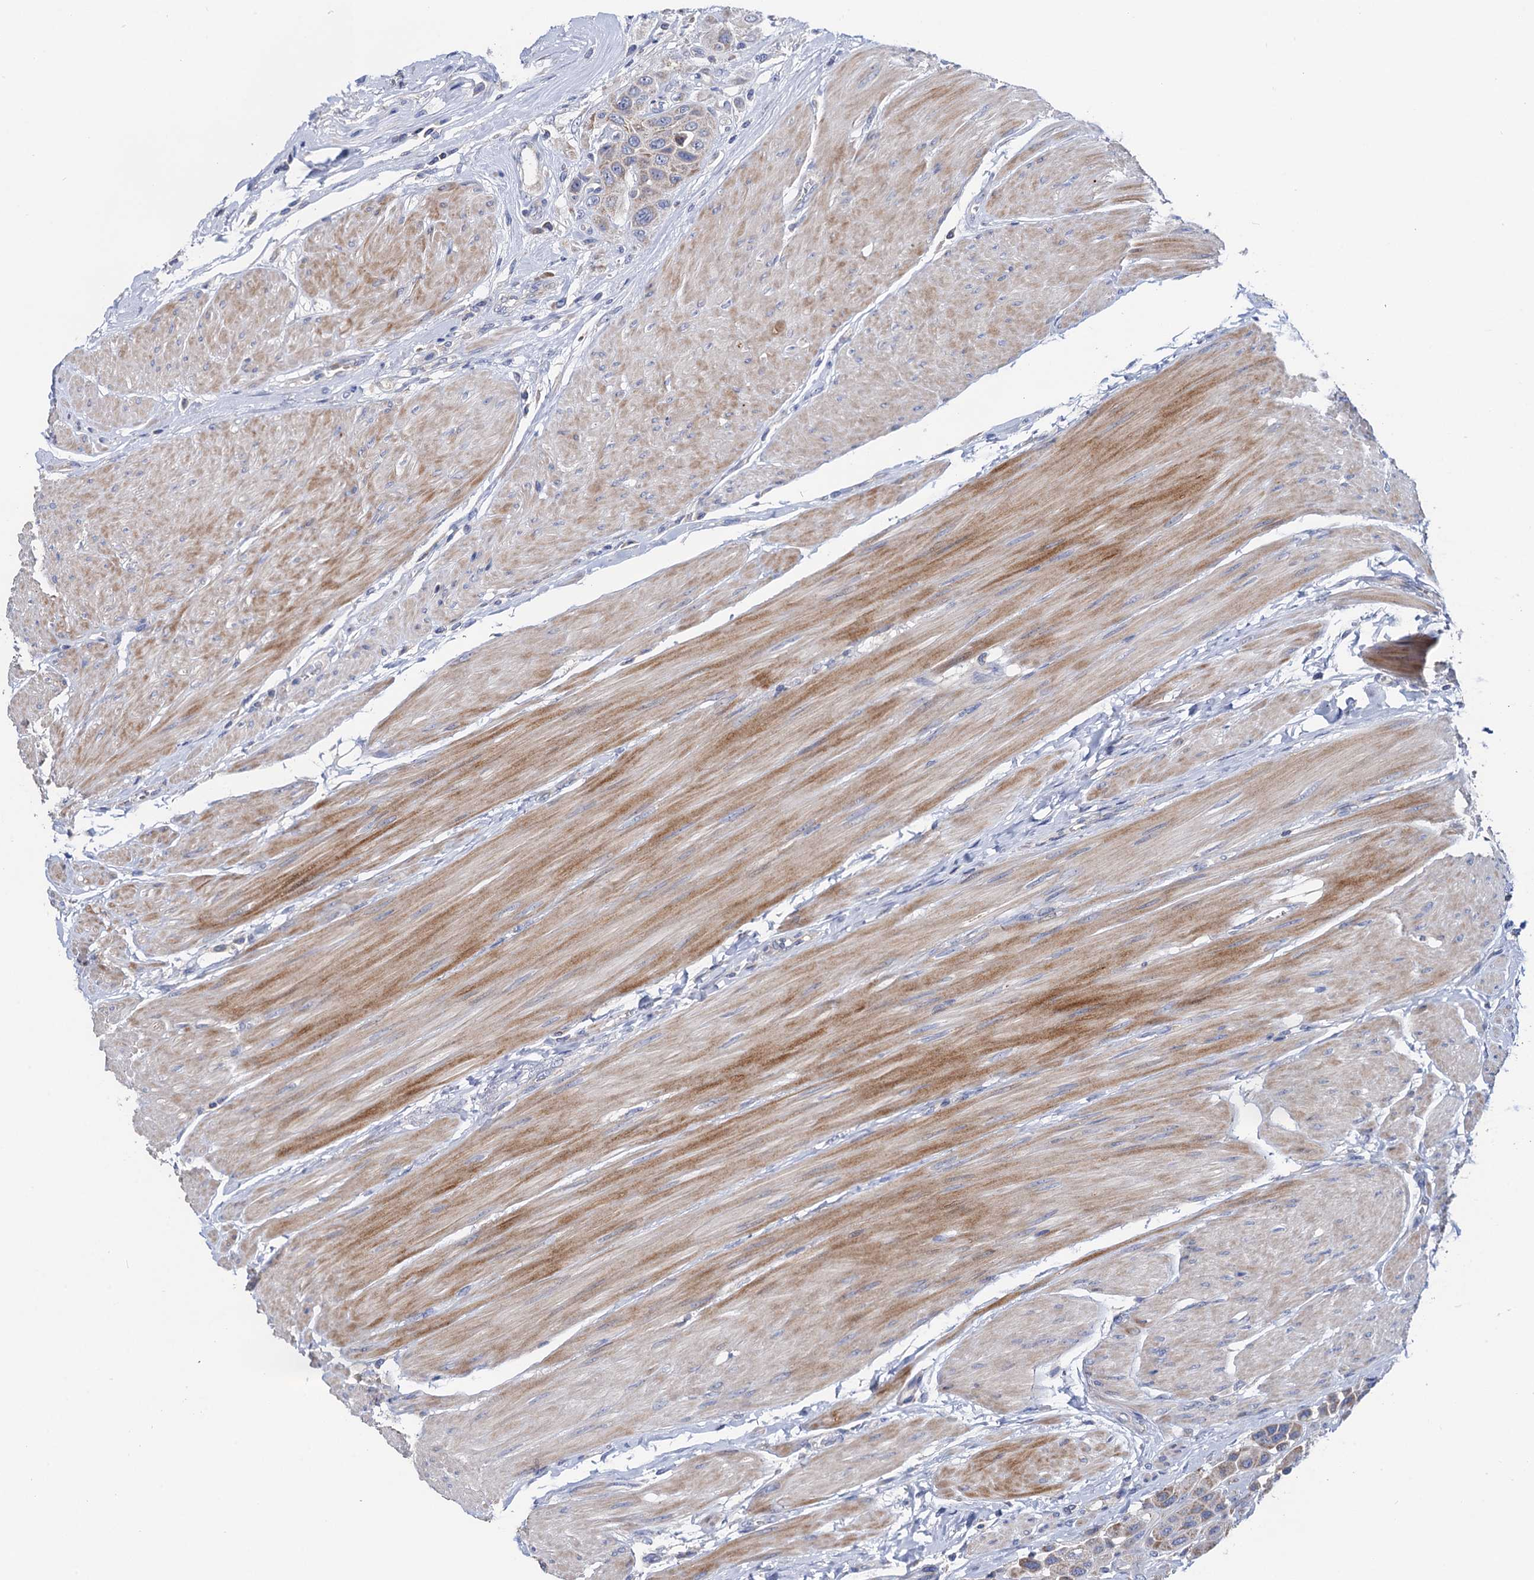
{"staining": {"intensity": "weak", "quantity": ">75%", "location": "cytoplasmic/membranous"}, "tissue": "urothelial cancer", "cell_type": "Tumor cells", "image_type": "cancer", "snomed": [{"axis": "morphology", "description": "Urothelial carcinoma, High grade"}, {"axis": "topography", "description": "Urinary bladder"}], "caption": "Protein analysis of high-grade urothelial carcinoma tissue demonstrates weak cytoplasmic/membranous expression in approximately >75% of tumor cells. The staining is performed using DAB (3,3'-diaminobenzidine) brown chromogen to label protein expression. The nuclei are counter-stained blue using hematoxylin.", "gene": "MRPL48", "patient": {"sex": "male", "age": 50}}